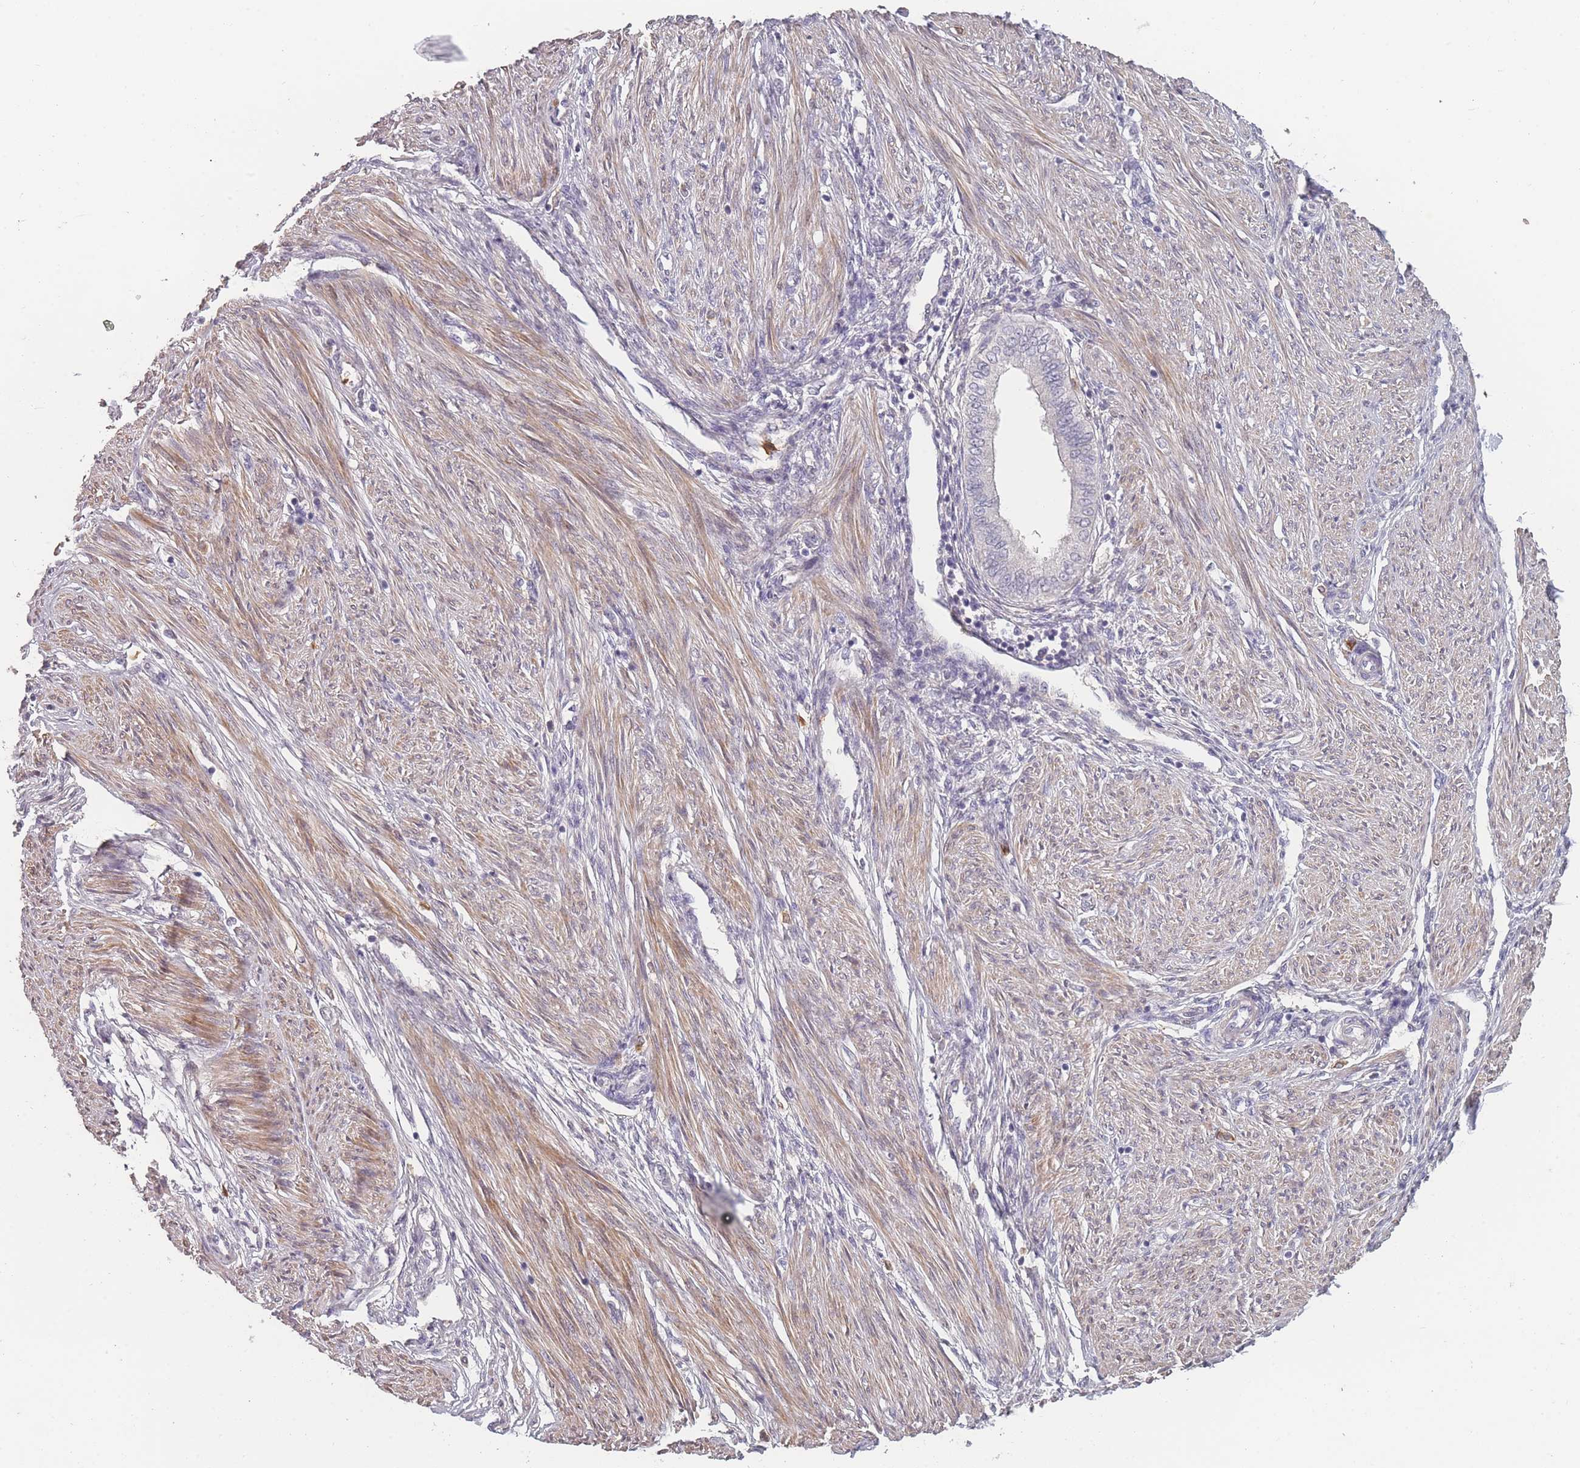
{"staining": {"intensity": "negative", "quantity": "none", "location": "none"}, "tissue": "endometrium", "cell_type": "Cells in endometrial stroma", "image_type": "normal", "snomed": [{"axis": "morphology", "description": "Normal tissue, NOS"}, {"axis": "topography", "description": "Endometrium"}], "caption": "Protein analysis of benign endometrium reveals no significant positivity in cells in endometrial stroma.", "gene": "BST1", "patient": {"sex": "female", "age": 53}}